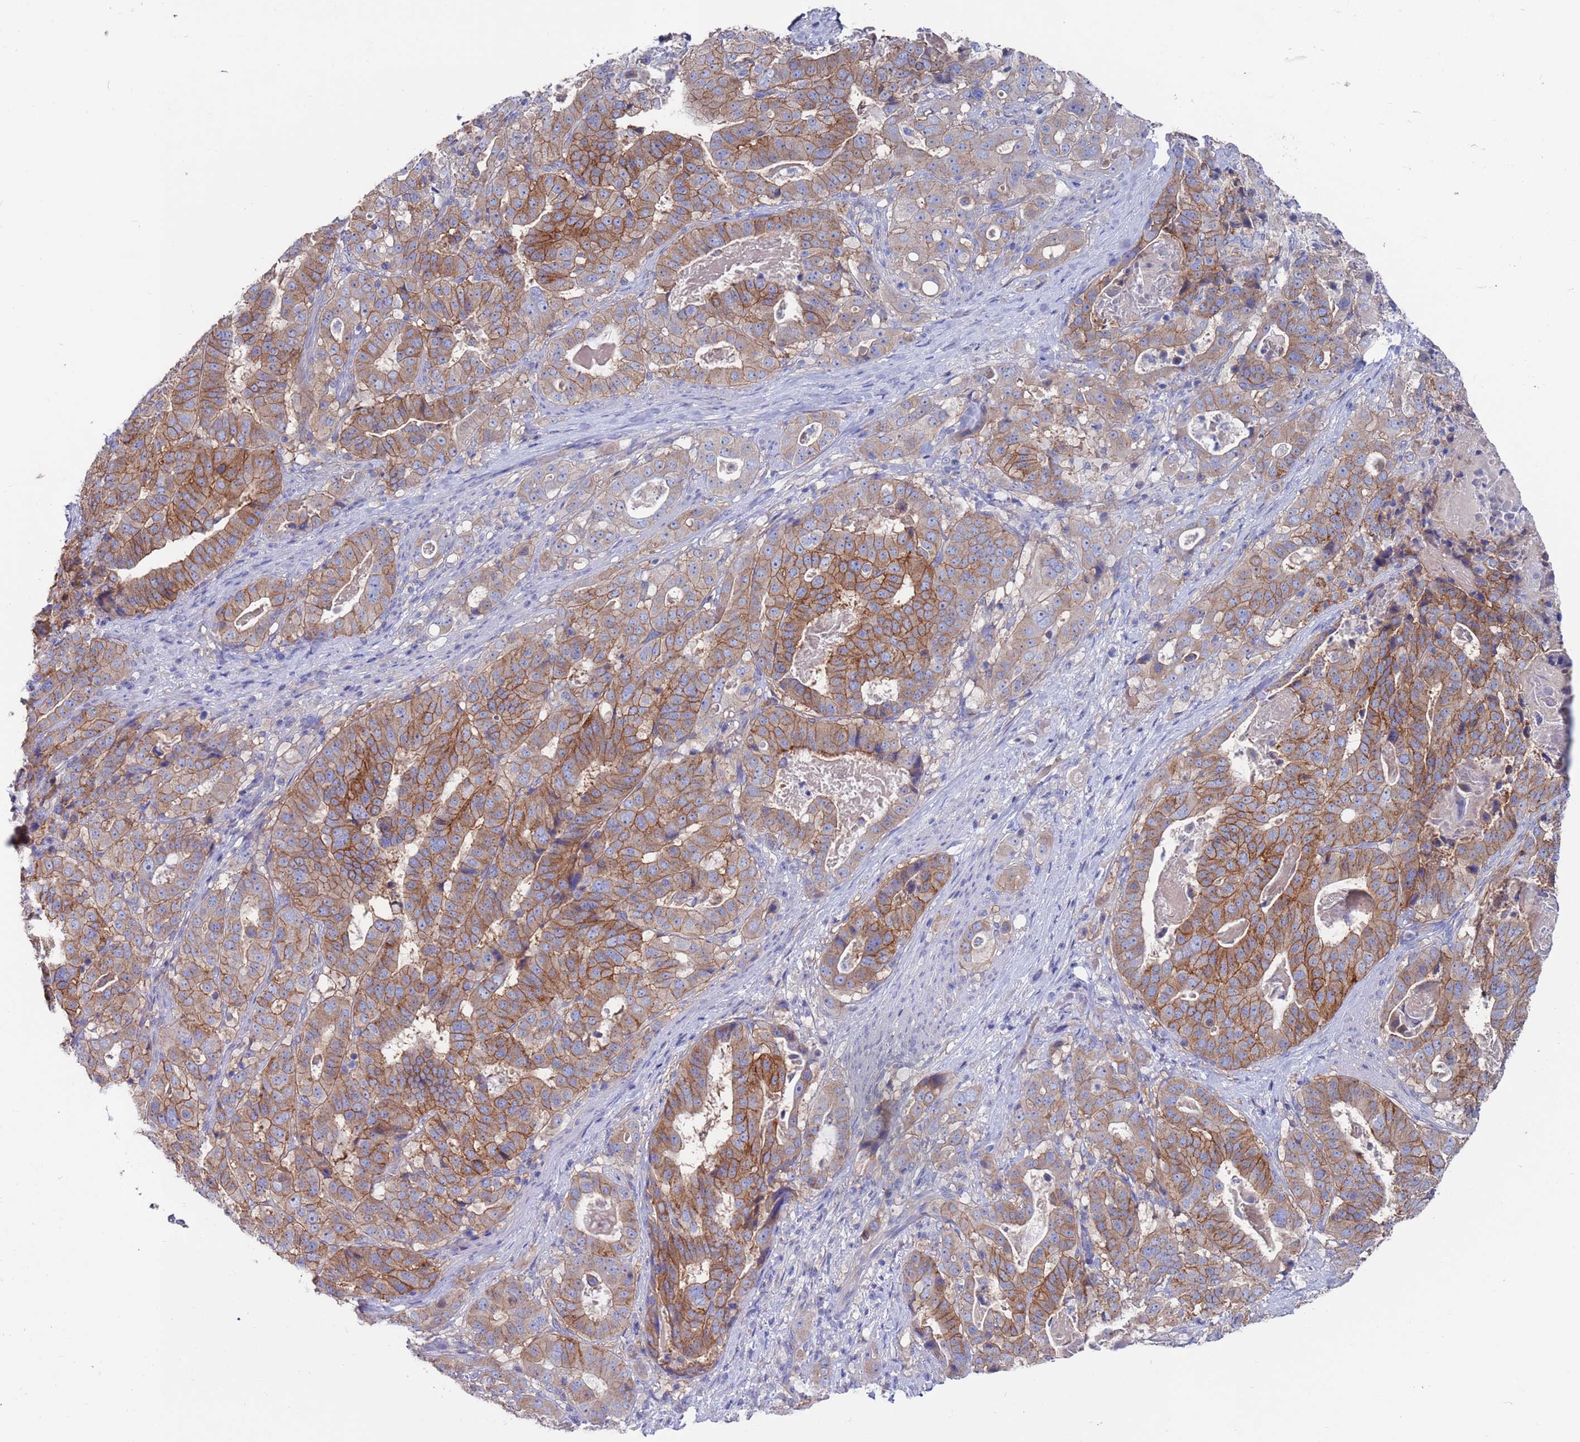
{"staining": {"intensity": "strong", "quantity": ">75%", "location": "cytoplasmic/membranous"}, "tissue": "stomach cancer", "cell_type": "Tumor cells", "image_type": "cancer", "snomed": [{"axis": "morphology", "description": "Adenocarcinoma, NOS"}, {"axis": "topography", "description": "Stomach"}], "caption": "Stomach adenocarcinoma tissue demonstrates strong cytoplasmic/membranous positivity in about >75% of tumor cells", "gene": "KRTCAP3", "patient": {"sex": "male", "age": 48}}